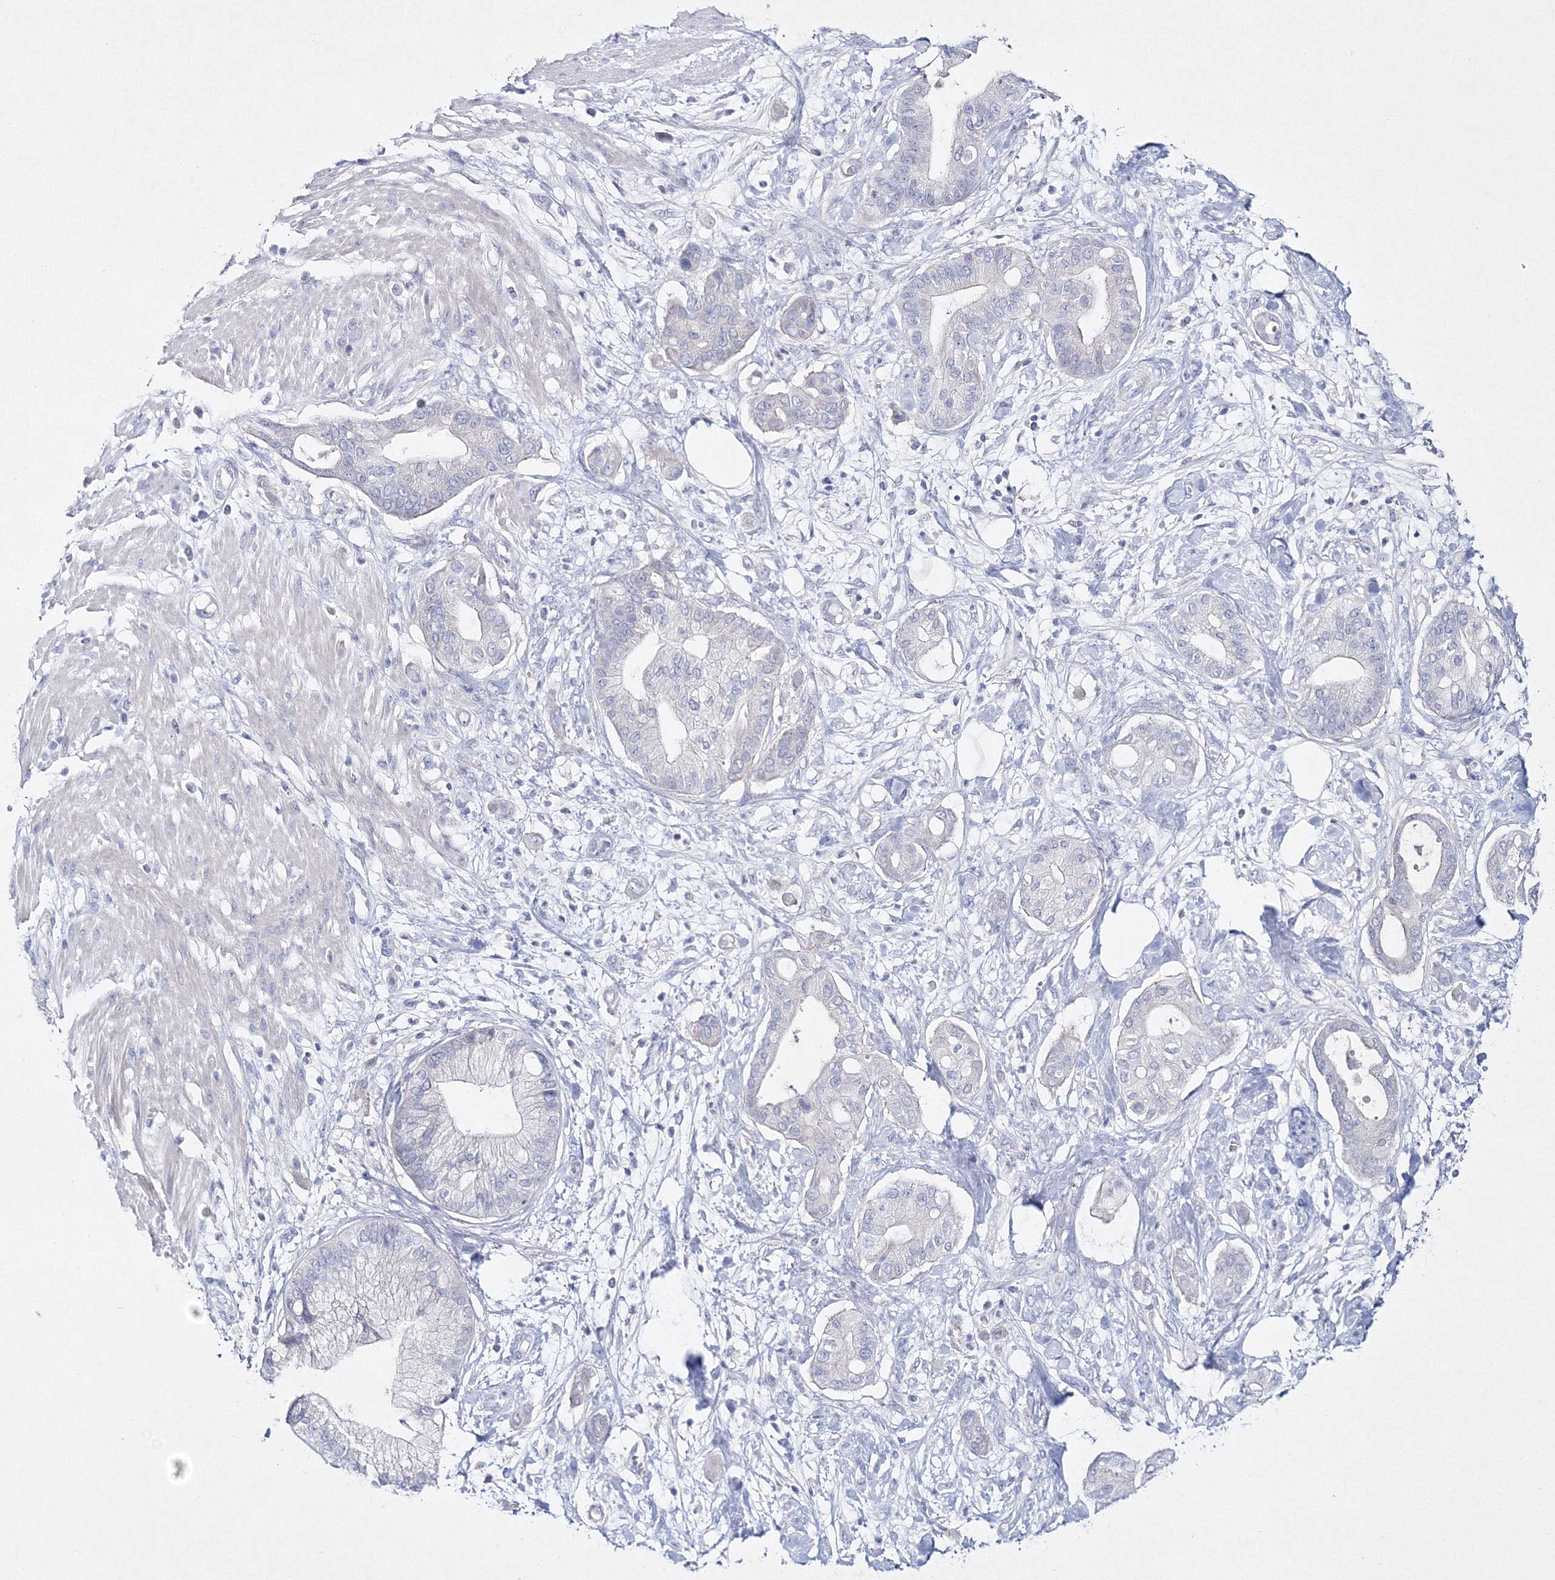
{"staining": {"intensity": "negative", "quantity": "none", "location": "none"}, "tissue": "pancreatic cancer", "cell_type": "Tumor cells", "image_type": "cancer", "snomed": [{"axis": "morphology", "description": "Adenocarcinoma, NOS"}, {"axis": "morphology", "description": "Adenocarcinoma, metastatic, NOS"}, {"axis": "topography", "description": "Lymph node"}, {"axis": "topography", "description": "Pancreas"}, {"axis": "topography", "description": "Duodenum"}], "caption": "Immunohistochemical staining of adenocarcinoma (pancreatic) reveals no significant positivity in tumor cells.", "gene": "NEU4", "patient": {"sex": "female", "age": 64}}